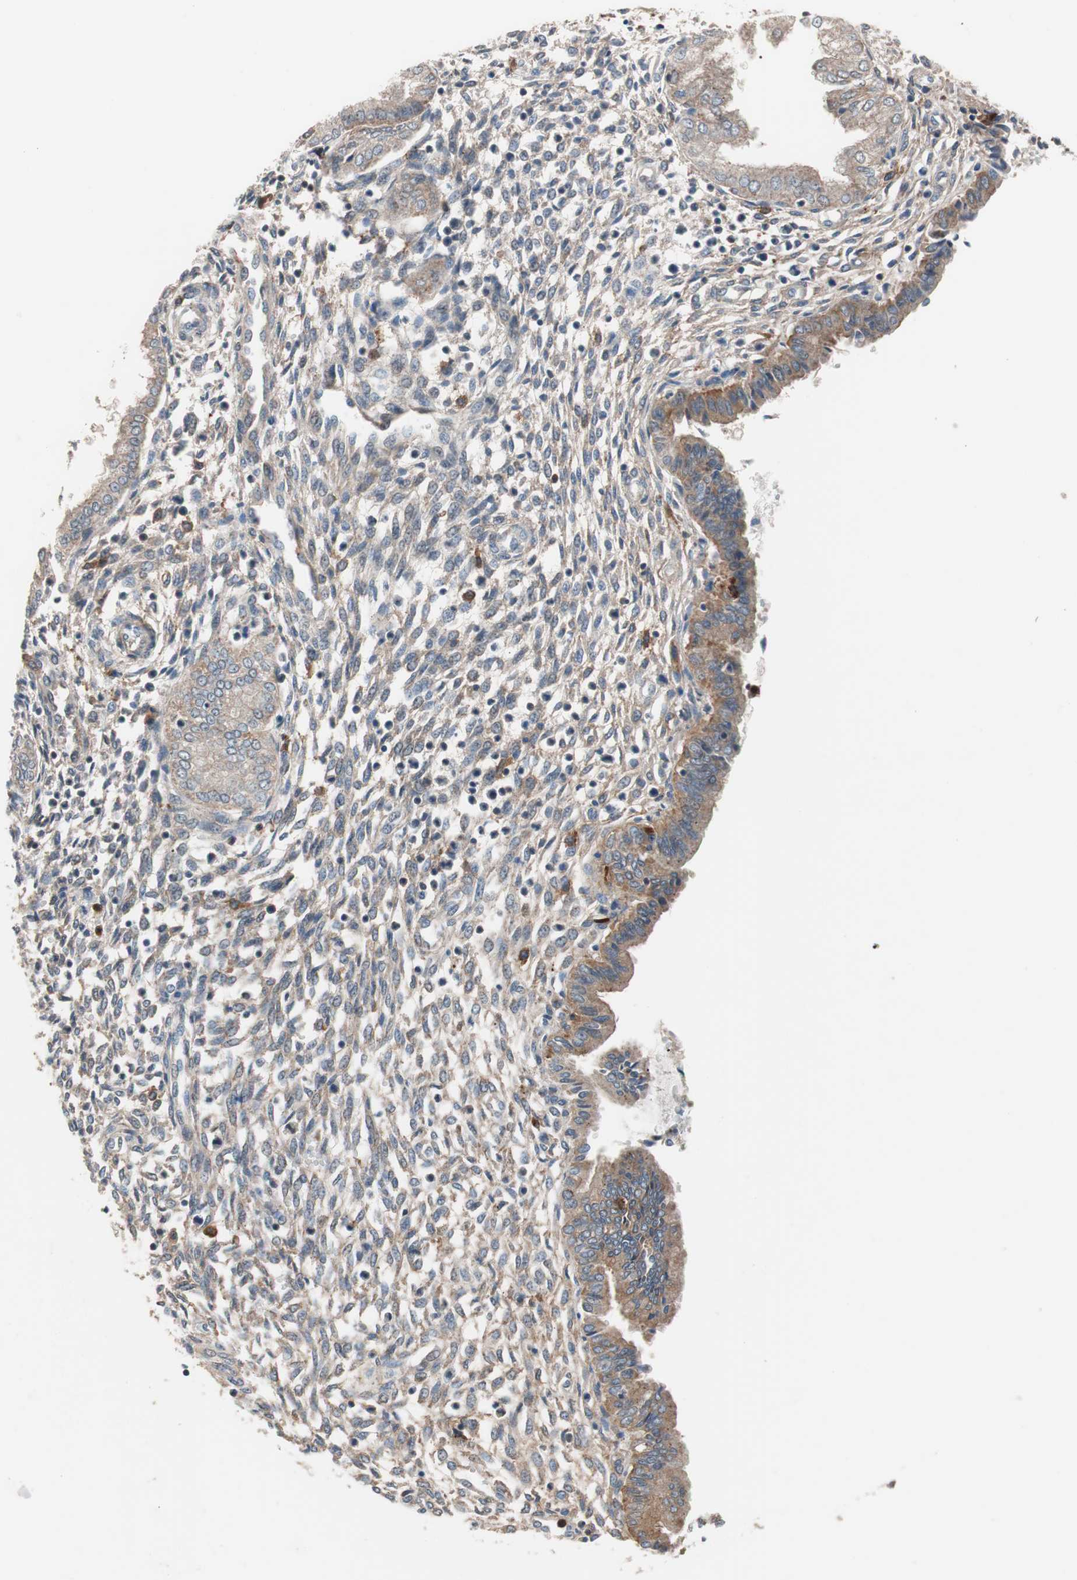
{"staining": {"intensity": "moderate", "quantity": "<25%", "location": "cytoplasmic/membranous"}, "tissue": "endometrium", "cell_type": "Cells in endometrial stroma", "image_type": "normal", "snomed": [{"axis": "morphology", "description": "Normal tissue, NOS"}, {"axis": "topography", "description": "Endometrium"}], "caption": "Immunohistochemistry histopathology image of benign endometrium stained for a protein (brown), which demonstrates low levels of moderate cytoplasmic/membranous positivity in approximately <25% of cells in endometrial stroma.", "gene": "LITAF", "patient": {"sex": "female", "age": 33}}